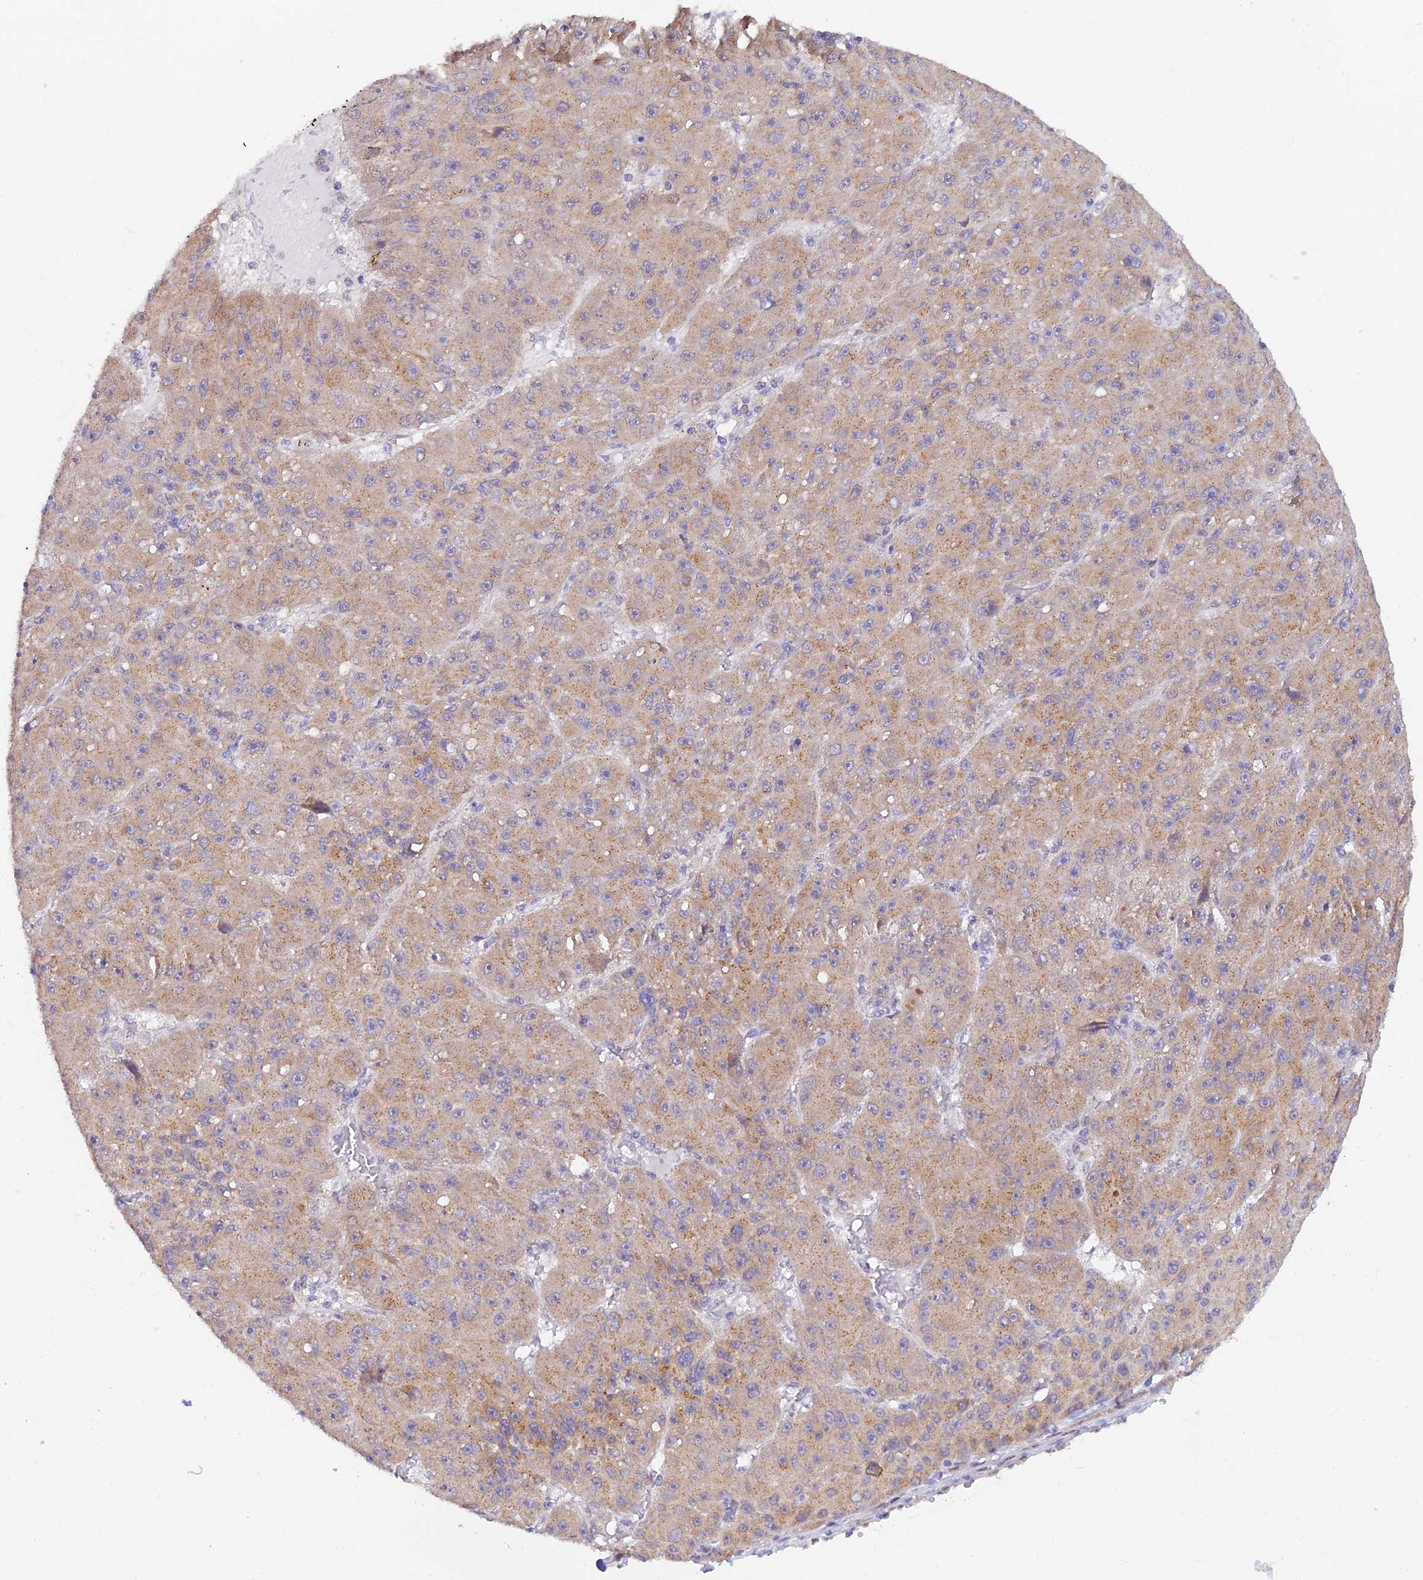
{"staining": {"intensity": "weak", "quantity": "25%-75%", "location": "cytoplasmic/membranous"}, "tissue": "liver cancer", "cell_type": "Tumor cells", "image_type": "cancer", "snomed": [{"axis": "morphology", "description": "Carcinoma, Hepatocellular, NOS"}, {"axis": "topography", "description": "Liver"}], "caption": "Weak cytoplasmic/membranous staining is appreciated in about 25%-75% of tumor cells in liver hepatocellular carcinoma.", "gene": "INKA1", "patient": {"sex": "male", "age": 67}}